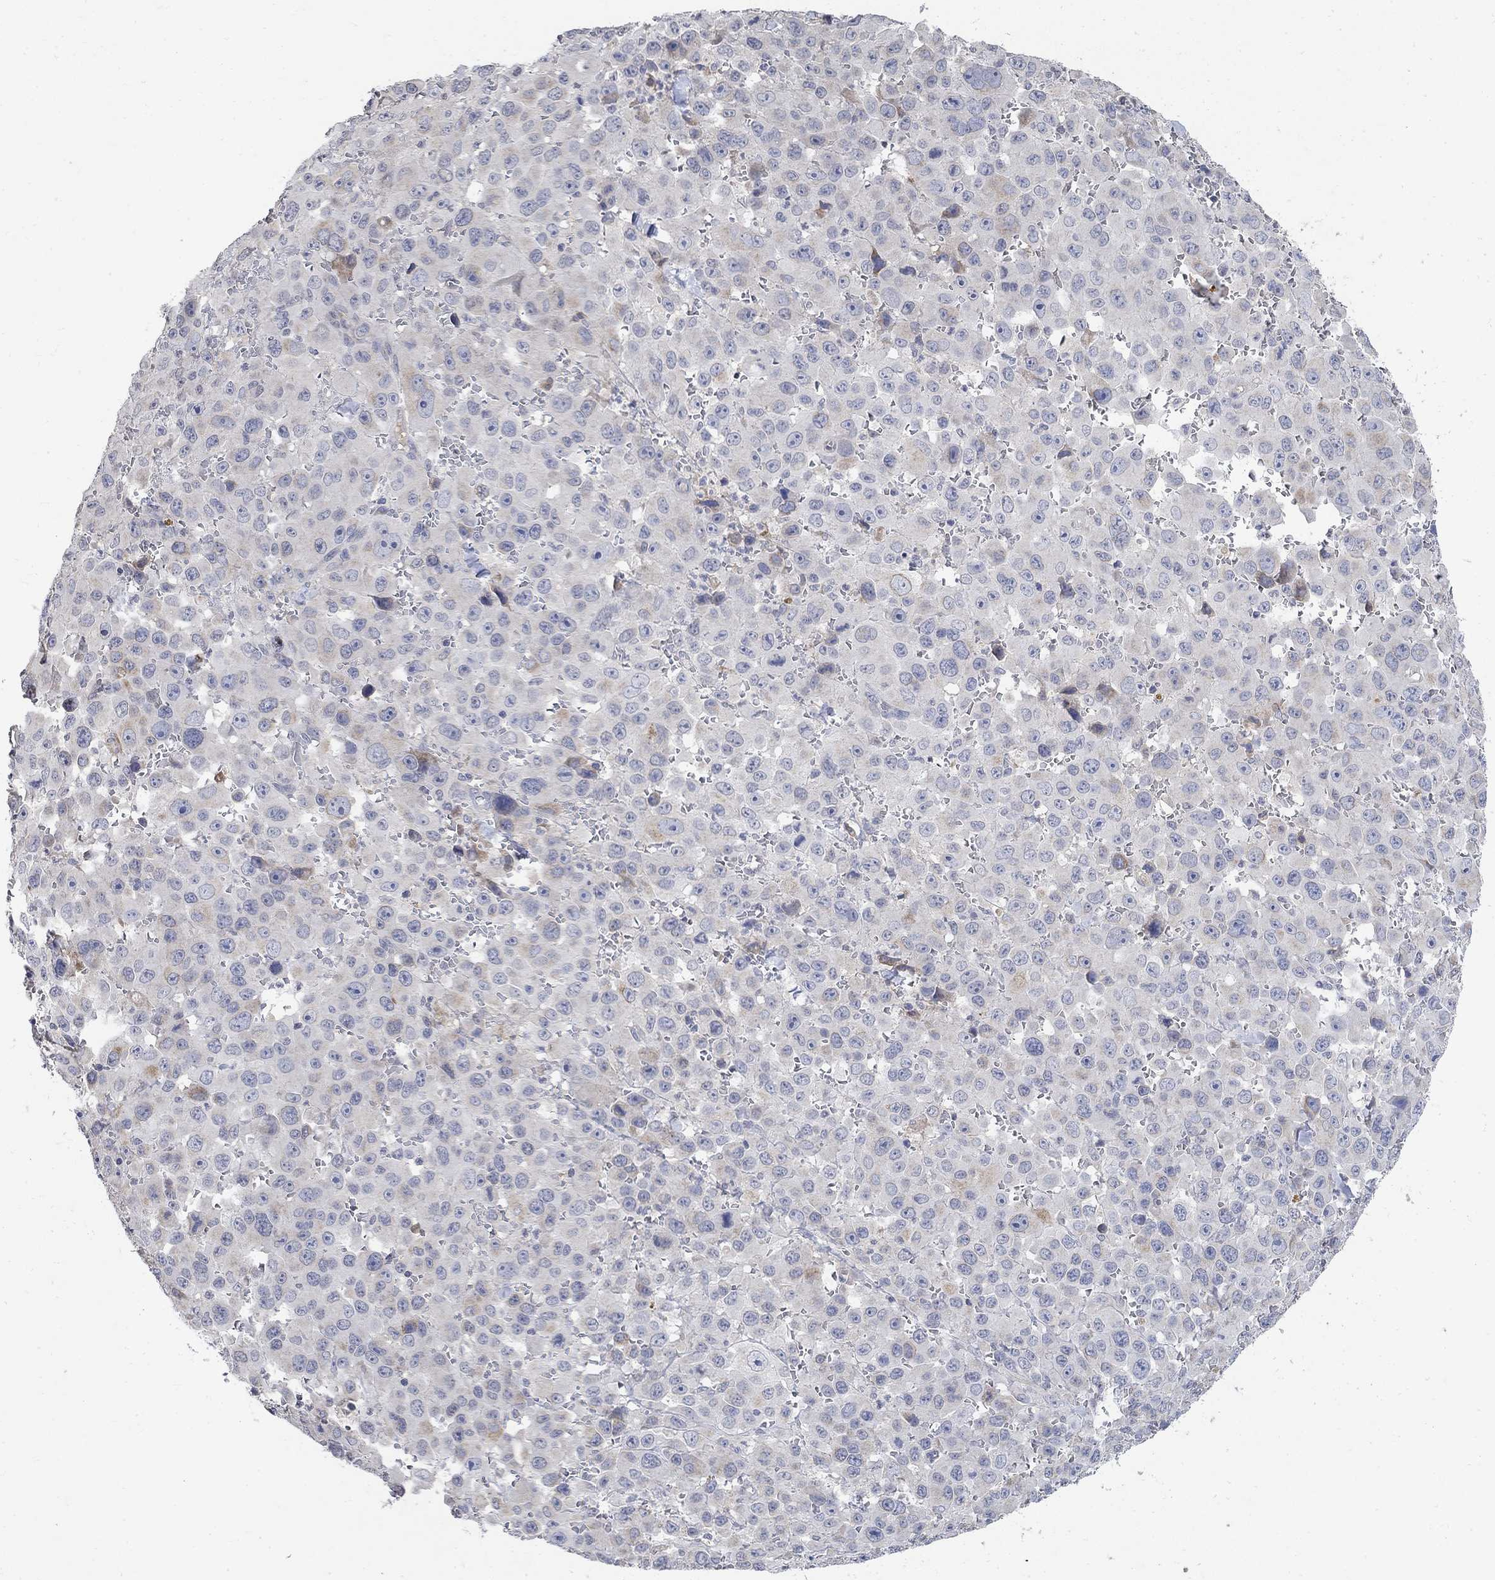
{"staining": {"intensity": "negative", "quantity": "none", "location": "none"}, "tissue": "melanoma", "cell_type": "Tumor cells", "image_type": "cancer", "snomed": [{"axis": "morphology", "description": "Malignant melanoma, NOS"}, {"axis": "topography", "description": "Skin"}], "caption": "DAB (3,3'-diaminobenzidine) immunohistochemical staining of human malignant melanoma displays no significant positivity in tumor cells.", "gene": "TMEM169", "patient": {"sex": "female", "age": 91}}